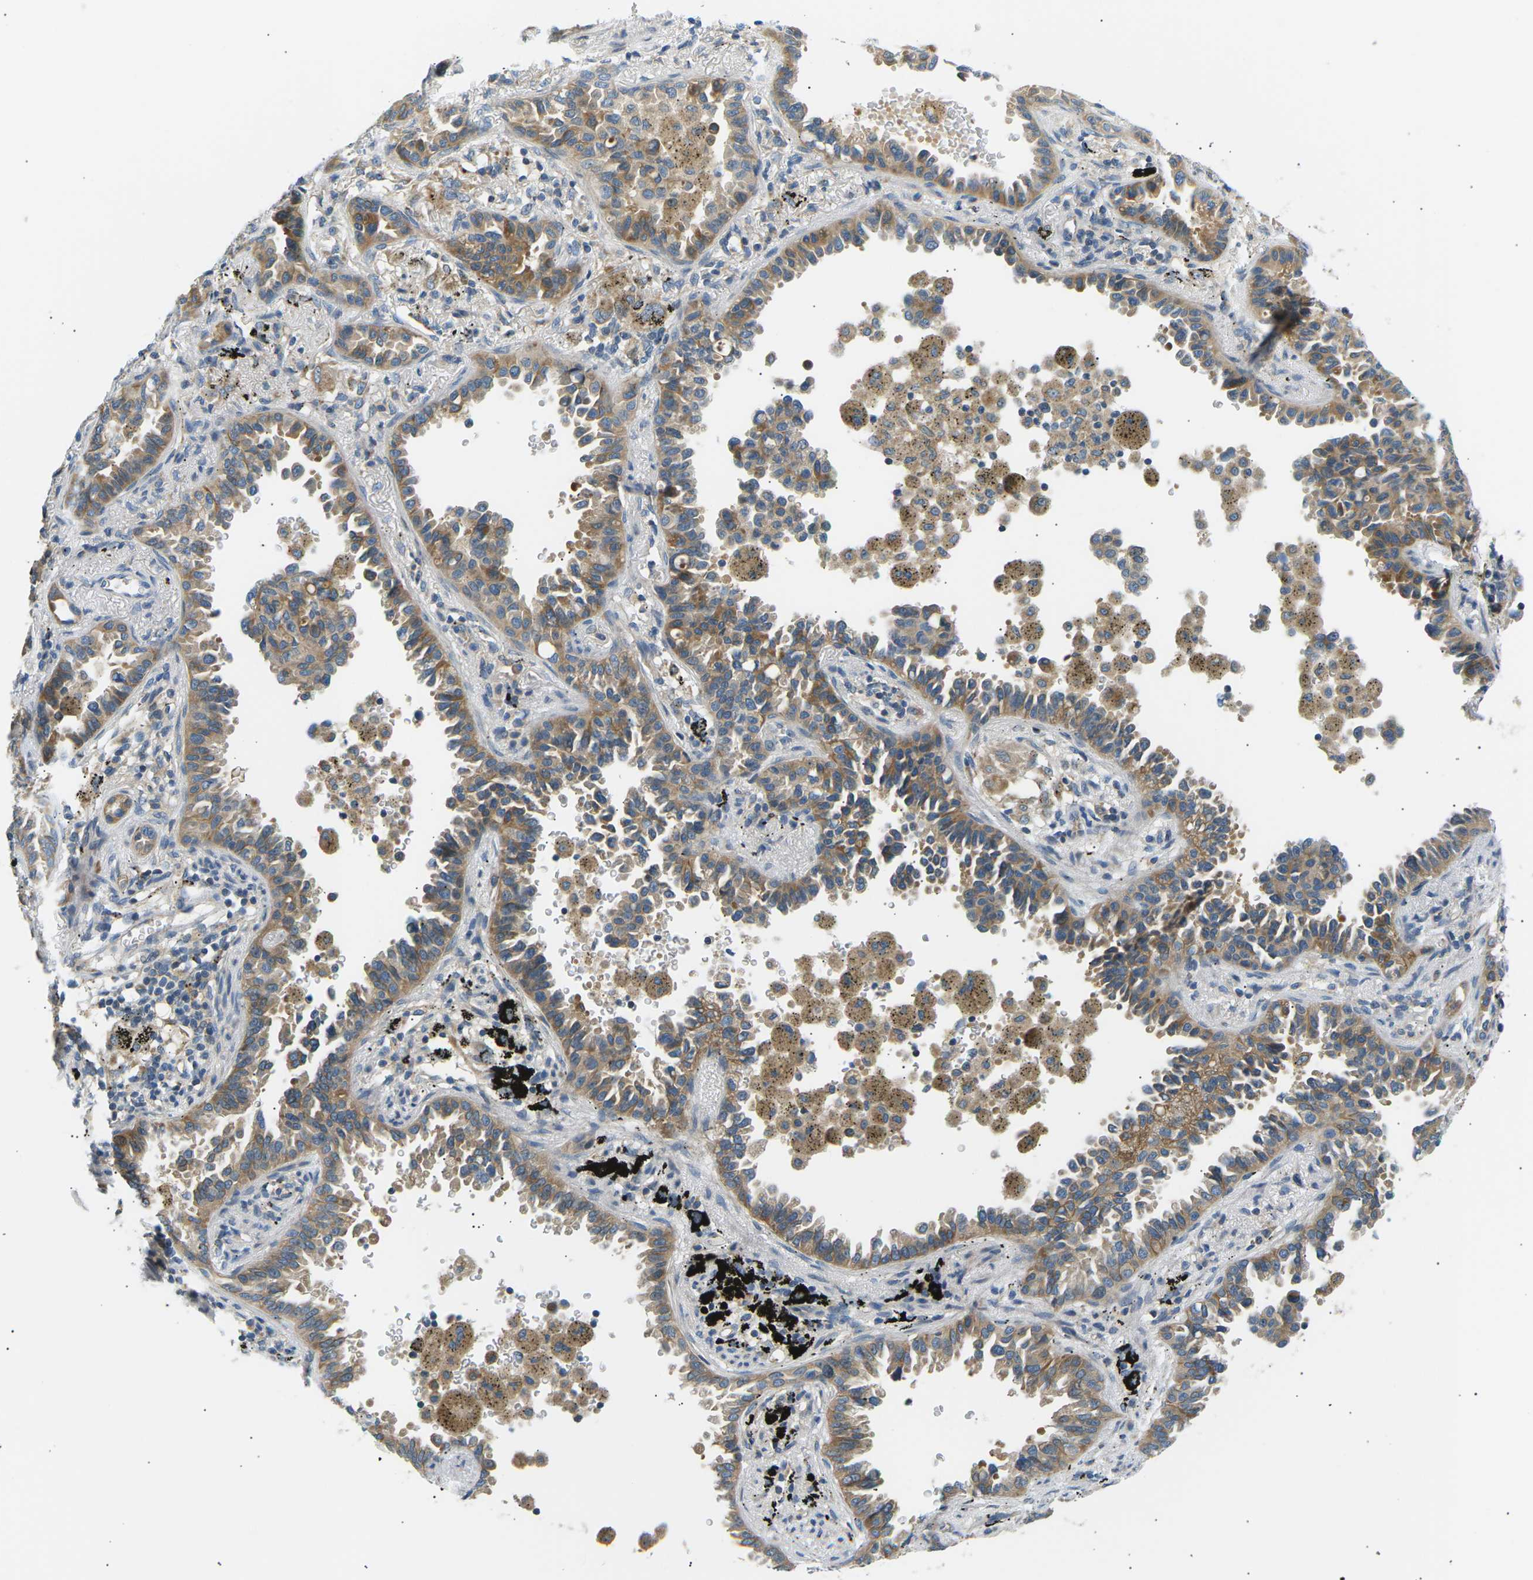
{"staining": {"intensity": "moderate", "quantity": "25%-75%", "location": "cytoplasmic/membranous"}, "tissue": "lung cancer", "cell_type": "Tumor cells", "image_type": "cancer", "snomed": [{"axis": "morphology", "description": "Normal tissue, NOS"}, {"axis": "morphology", "description": "Adenocarcinoma, NOS"}, {"axis": "topography", "description": "Lung"}], "caption": "The immunohistochemical stain highlights moderate cytoplasmic/membranous expression in tumor cells of adenocarcinoma (lung) tissue.", "gene": "TBC1D8", "patient": {"sex": "male", "age": 59}}